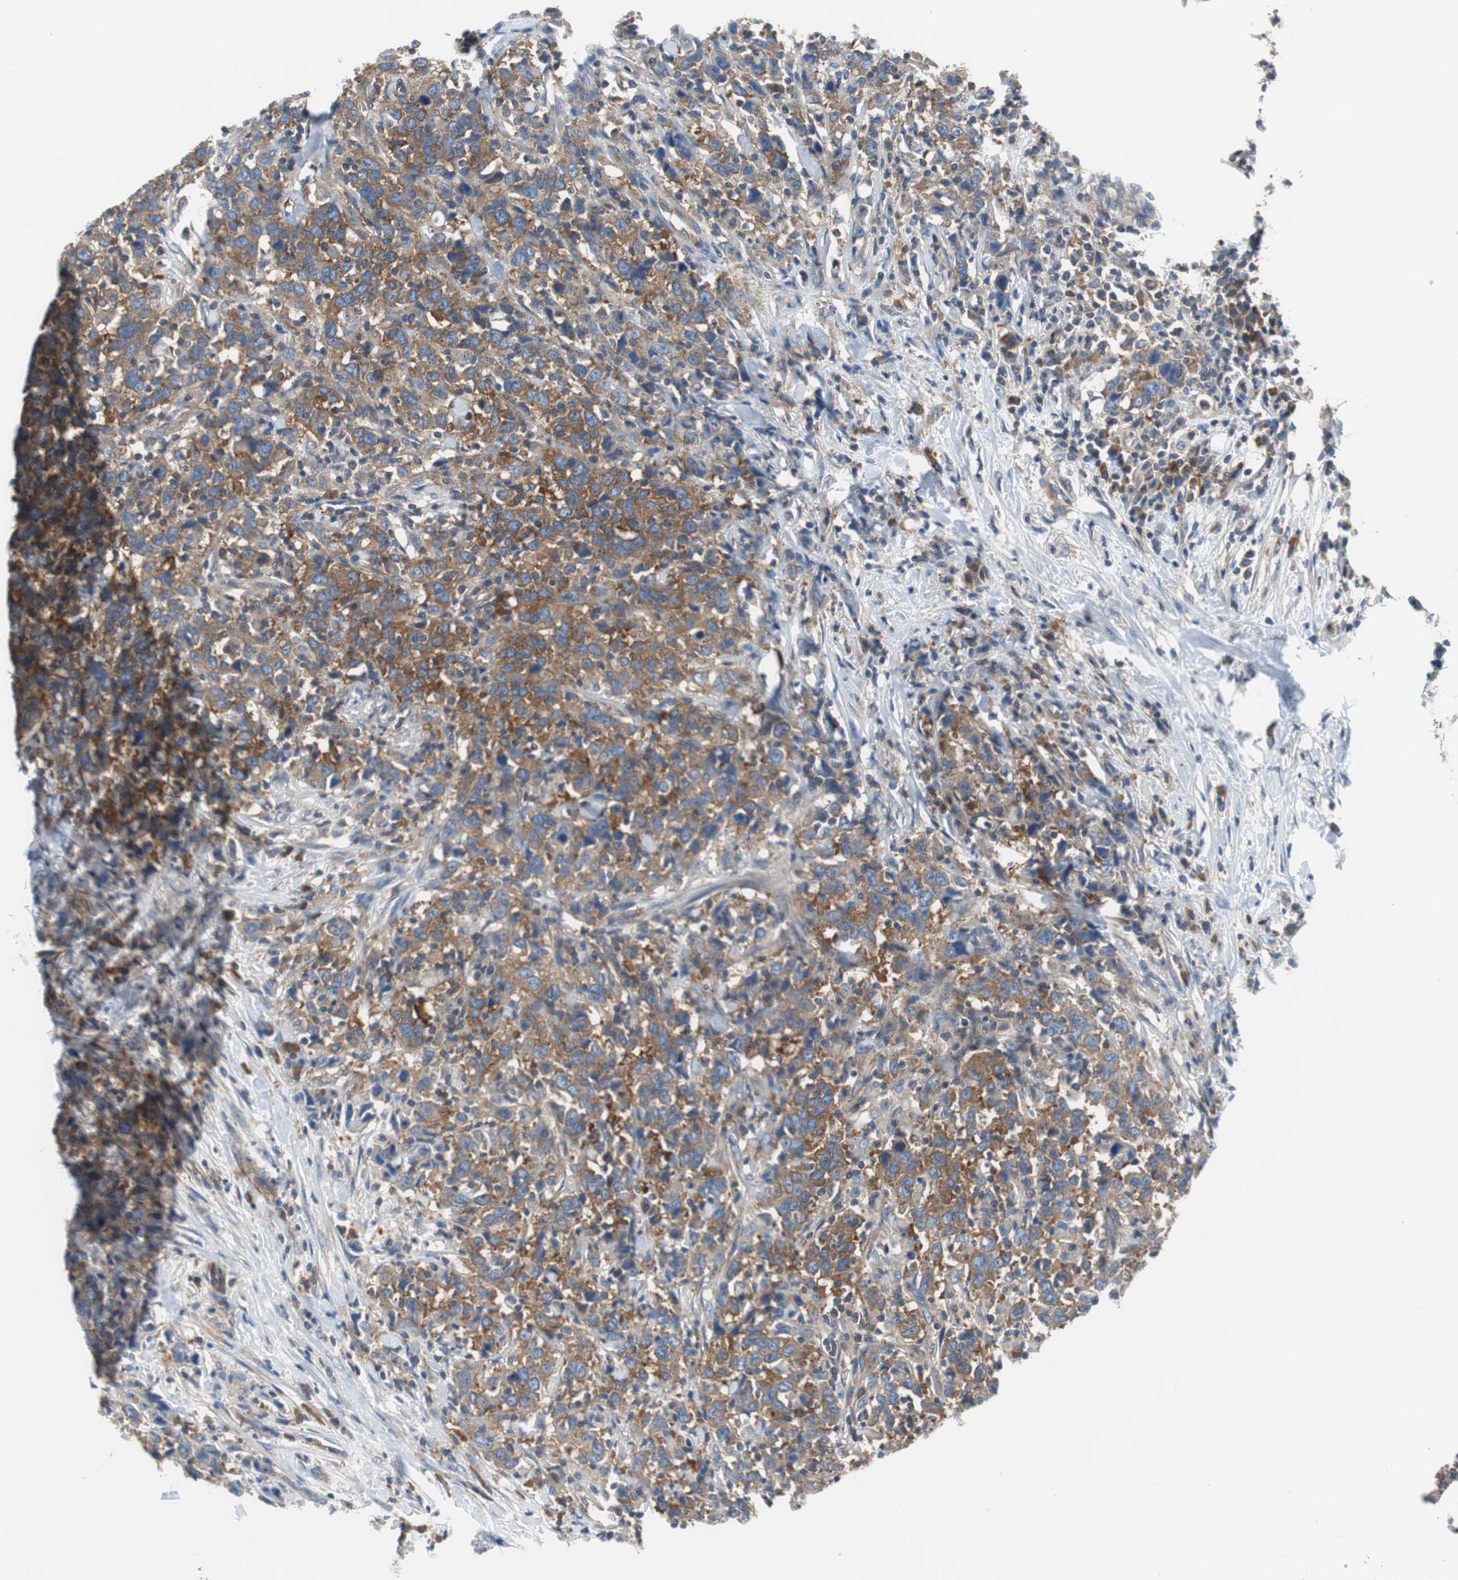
{"staining": {"intensity": "moderate", "quantity": ">75%", "location": "cytoplasmic/membranous"}, "tissue": "urothelial cancer", "cell_type": "Tumor cells", "image_type": "cancer", "snomed": [{"axis": "morphology", "description": "Urothelial carcinoma, High grade"}, {"axis": "topography", "description": "Urinary bladder"}], "caption": "The immunohistochemical stain highlights moderate cytoplasmic/membranous staining in tumor cells of urothelial cancer tissue. The staining is performed using DAB (3,3'-diaminobenzidine) brown chromogen to label protein expression. The nuclei are counter-stained blue using hematoxylin.", "gene": "BRAF", "patient": {"sex": "male", "age": 61}}